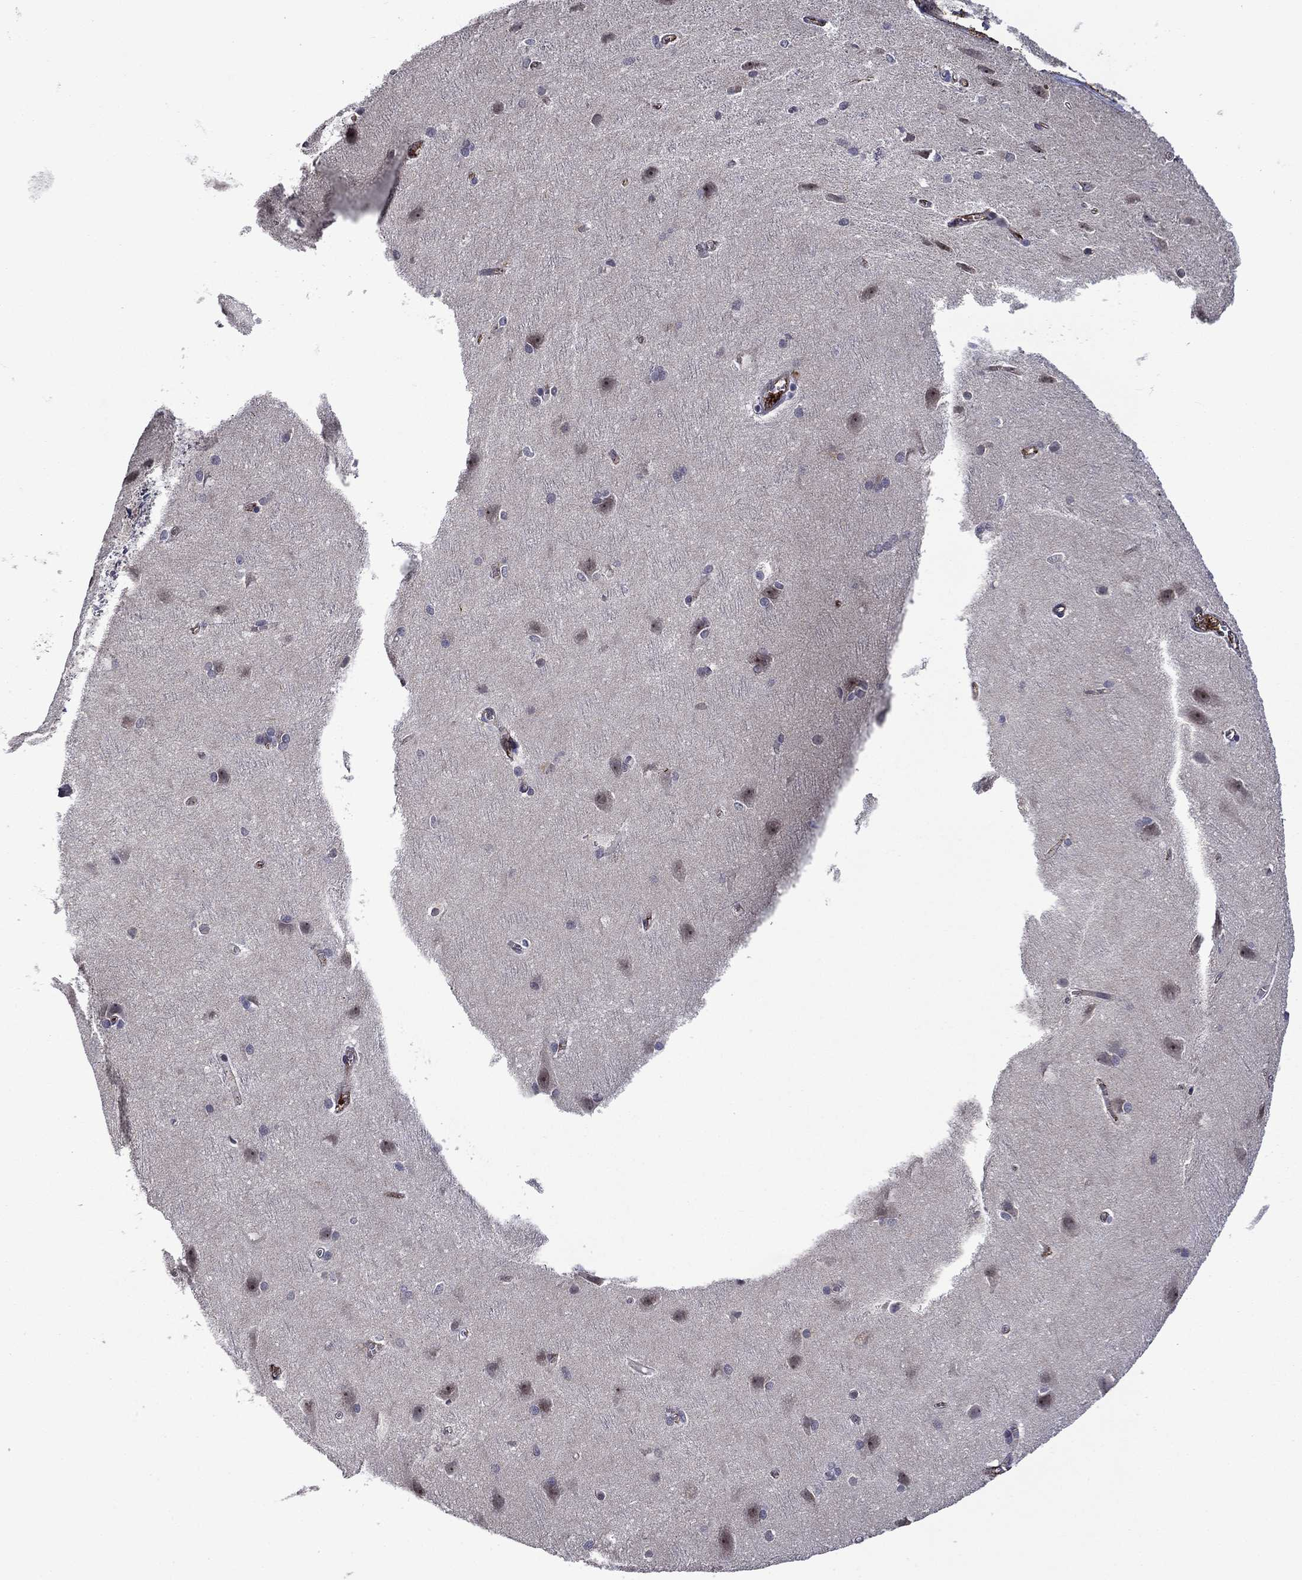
{"staining": {"intensity": "moderate", "quantity": "<25%", "location": "cytoplasmic/membranous"}, "tissue": "cerebral cortex", "cell_type": "Endothelial cells", "image_type": "normal", "snomed": [{"axis": "morphology", "description": "Normal tissue, NOS"}, {"axis": "topography", "description": "Cerebral cortex"}], "caption": "Immunohistochemistry histopathology image of normal cerebral cortex: human cerebral cortex stained using immunohistochemistry shows low levels of moderate protein expression localized specifically in the cytoplasmic/membranous of endothelial cells, appearing as a cytoplasmic/membranous brown color.", "gene": "SLITRK1", "patient": {"sex": "male", "age": 37}}